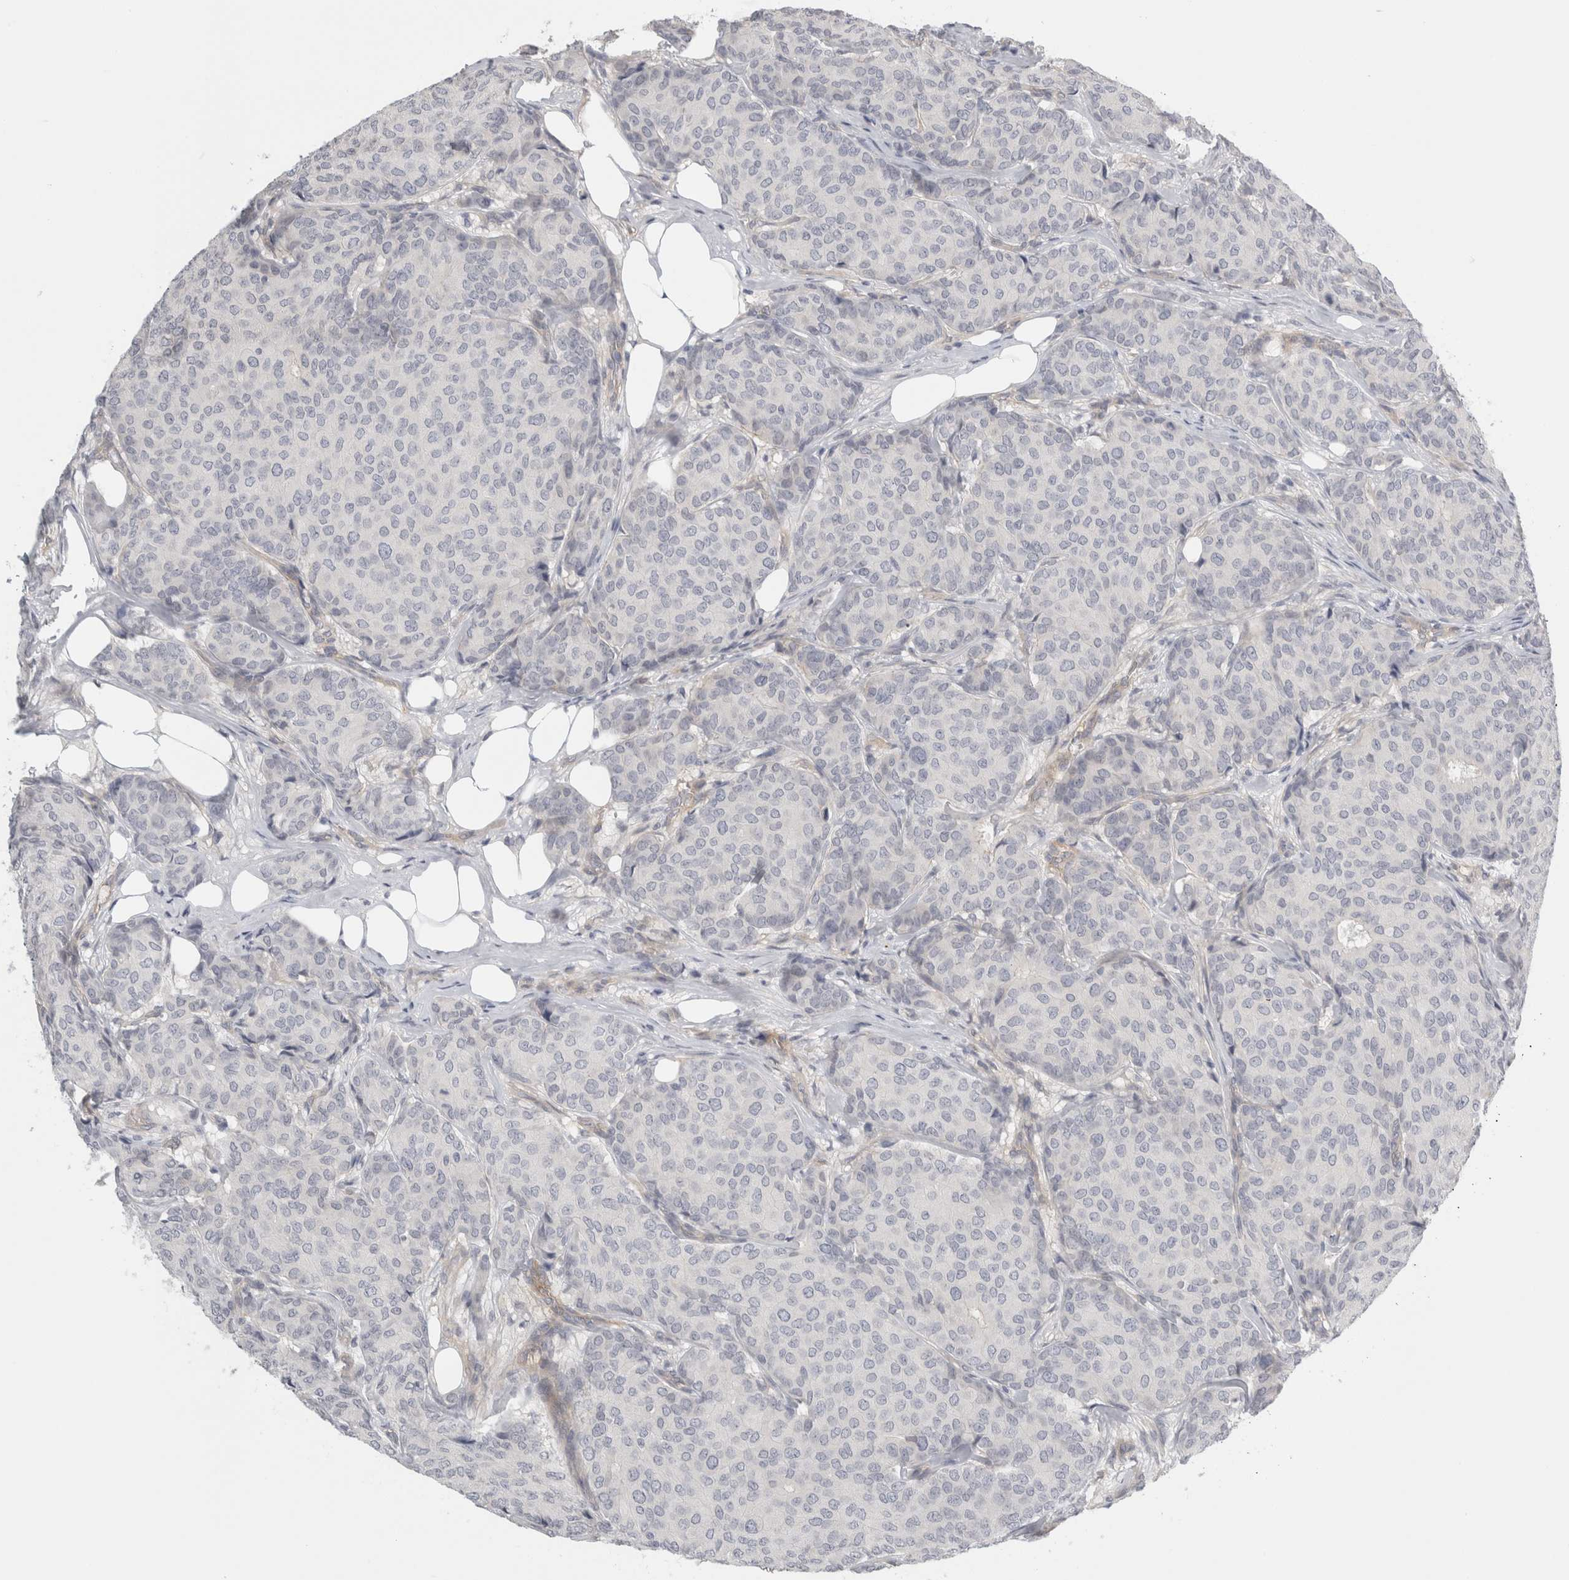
{"staining": {"intensity": "negative", "quantity": "none", "location": "none"}, "tissue": "breast cancer", "cell_type": "Tumor cells", "image_type": "cancer", "snomed": [{"axis": "morphology", "description": "Duct carcinoma"}, {"axis": "topography", "description": "Breast"}], "caption": "Immunohistochemical staining of human breast cancer (intraductal carcinoma) reveals no significant positivity in tumor cells.", "gene": "FBLIM1", "patient": {"sex": "female", "age": 75}}